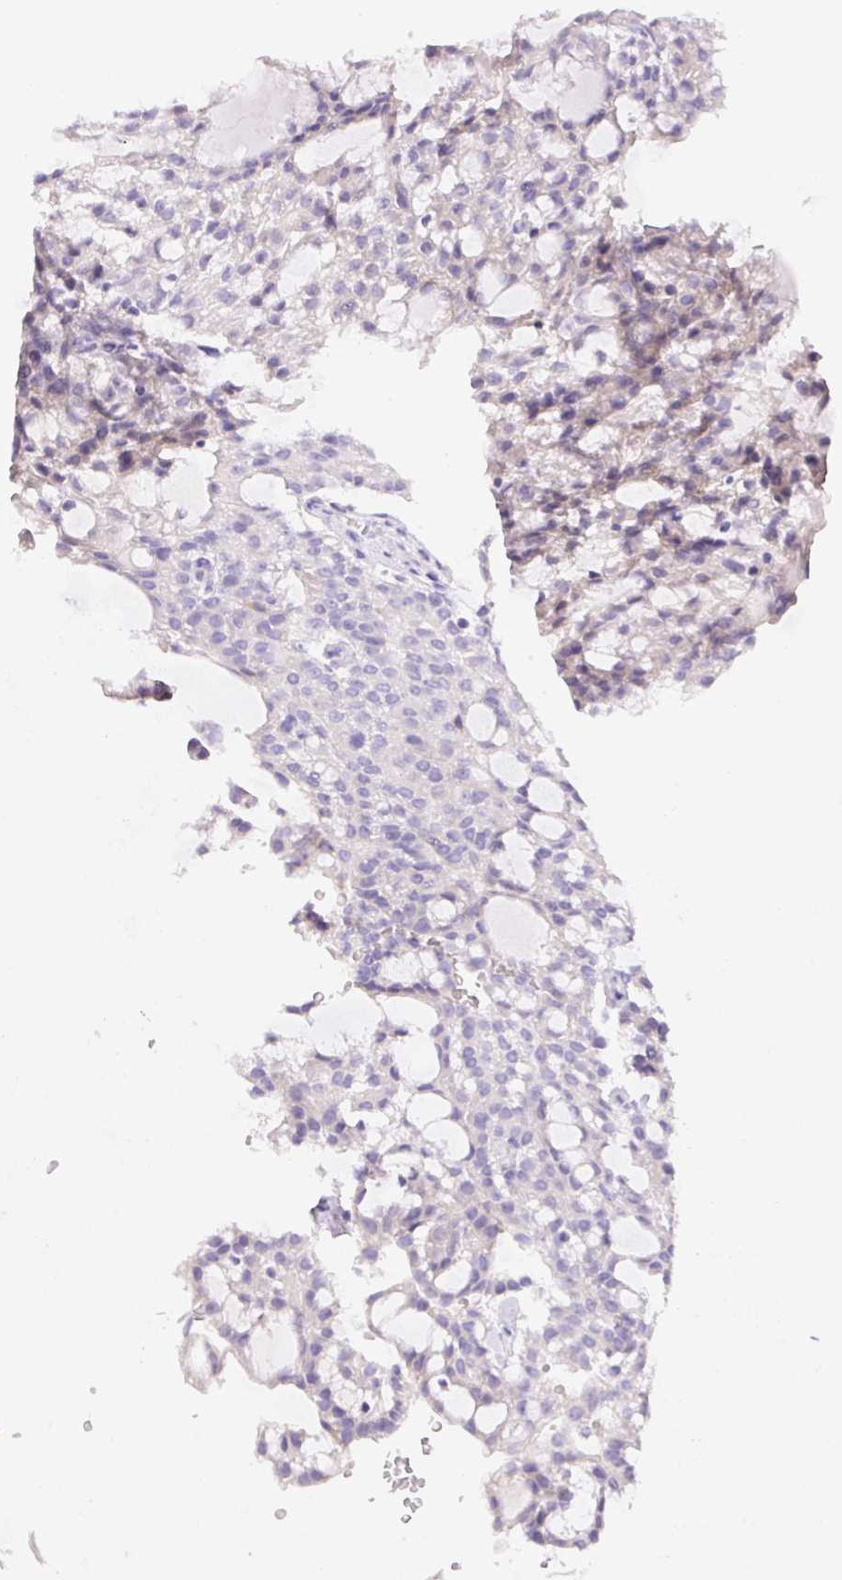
{"staining": {"intensity": "negative", "quantity": "none", "location": "none"}, "tissue": "renal cancer", "cell_type": "Tumor cells", "image_type": "cancer", "snomed": [{"axis": "morphology", "description": "Adenocarcinoma, NOS"}, {"axis": "topography", "description": "Kidney"}], "caption": "There is no significant staining in tumor cells of renal cancer (adenocarcinoma). Brightfield microscopy of IHC stained with DAB (3,3'-diaminobenzidine) (brown) and hematoxylin (blue), captured at high magnification.", "gene": "NDST3", "patient": {"sex": "male", "age": 63}}